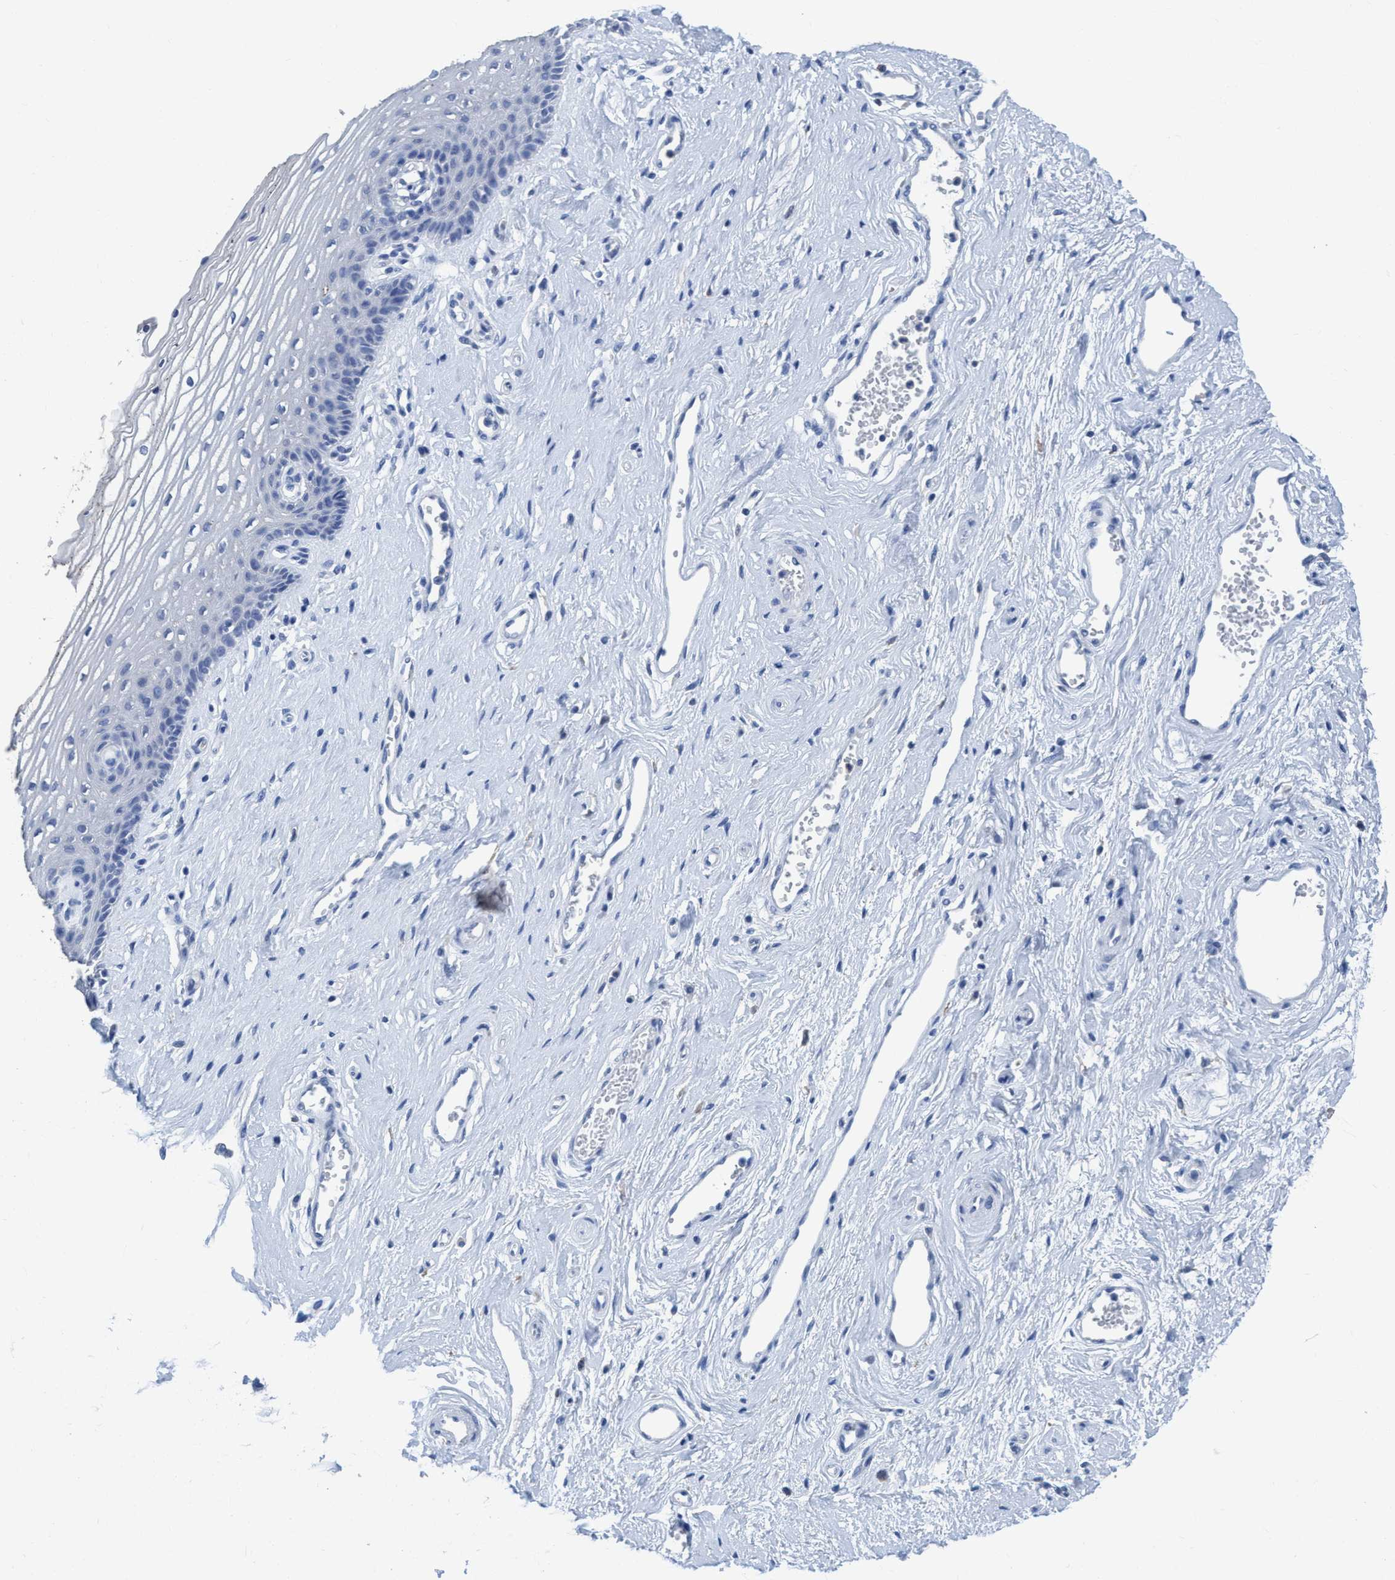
{"staining": {"intensity": "negative", "quantity": "none", "location": "none"}, "tissue": "vagina", "cell_type": "Squamous epithelial cells", "image_type": "normal", "snomed": [{"axis": "morphology", "description": "Normal tissue, NOS"}, {"axis": "topography", "description": "Vagina"}], "caption": "Photomicrograph shows no significant protein expression in squamous epithelial cells of unremarkable vagina.", "gene": "DNAI1", "patient": {"sex": "female", "age": 46}}